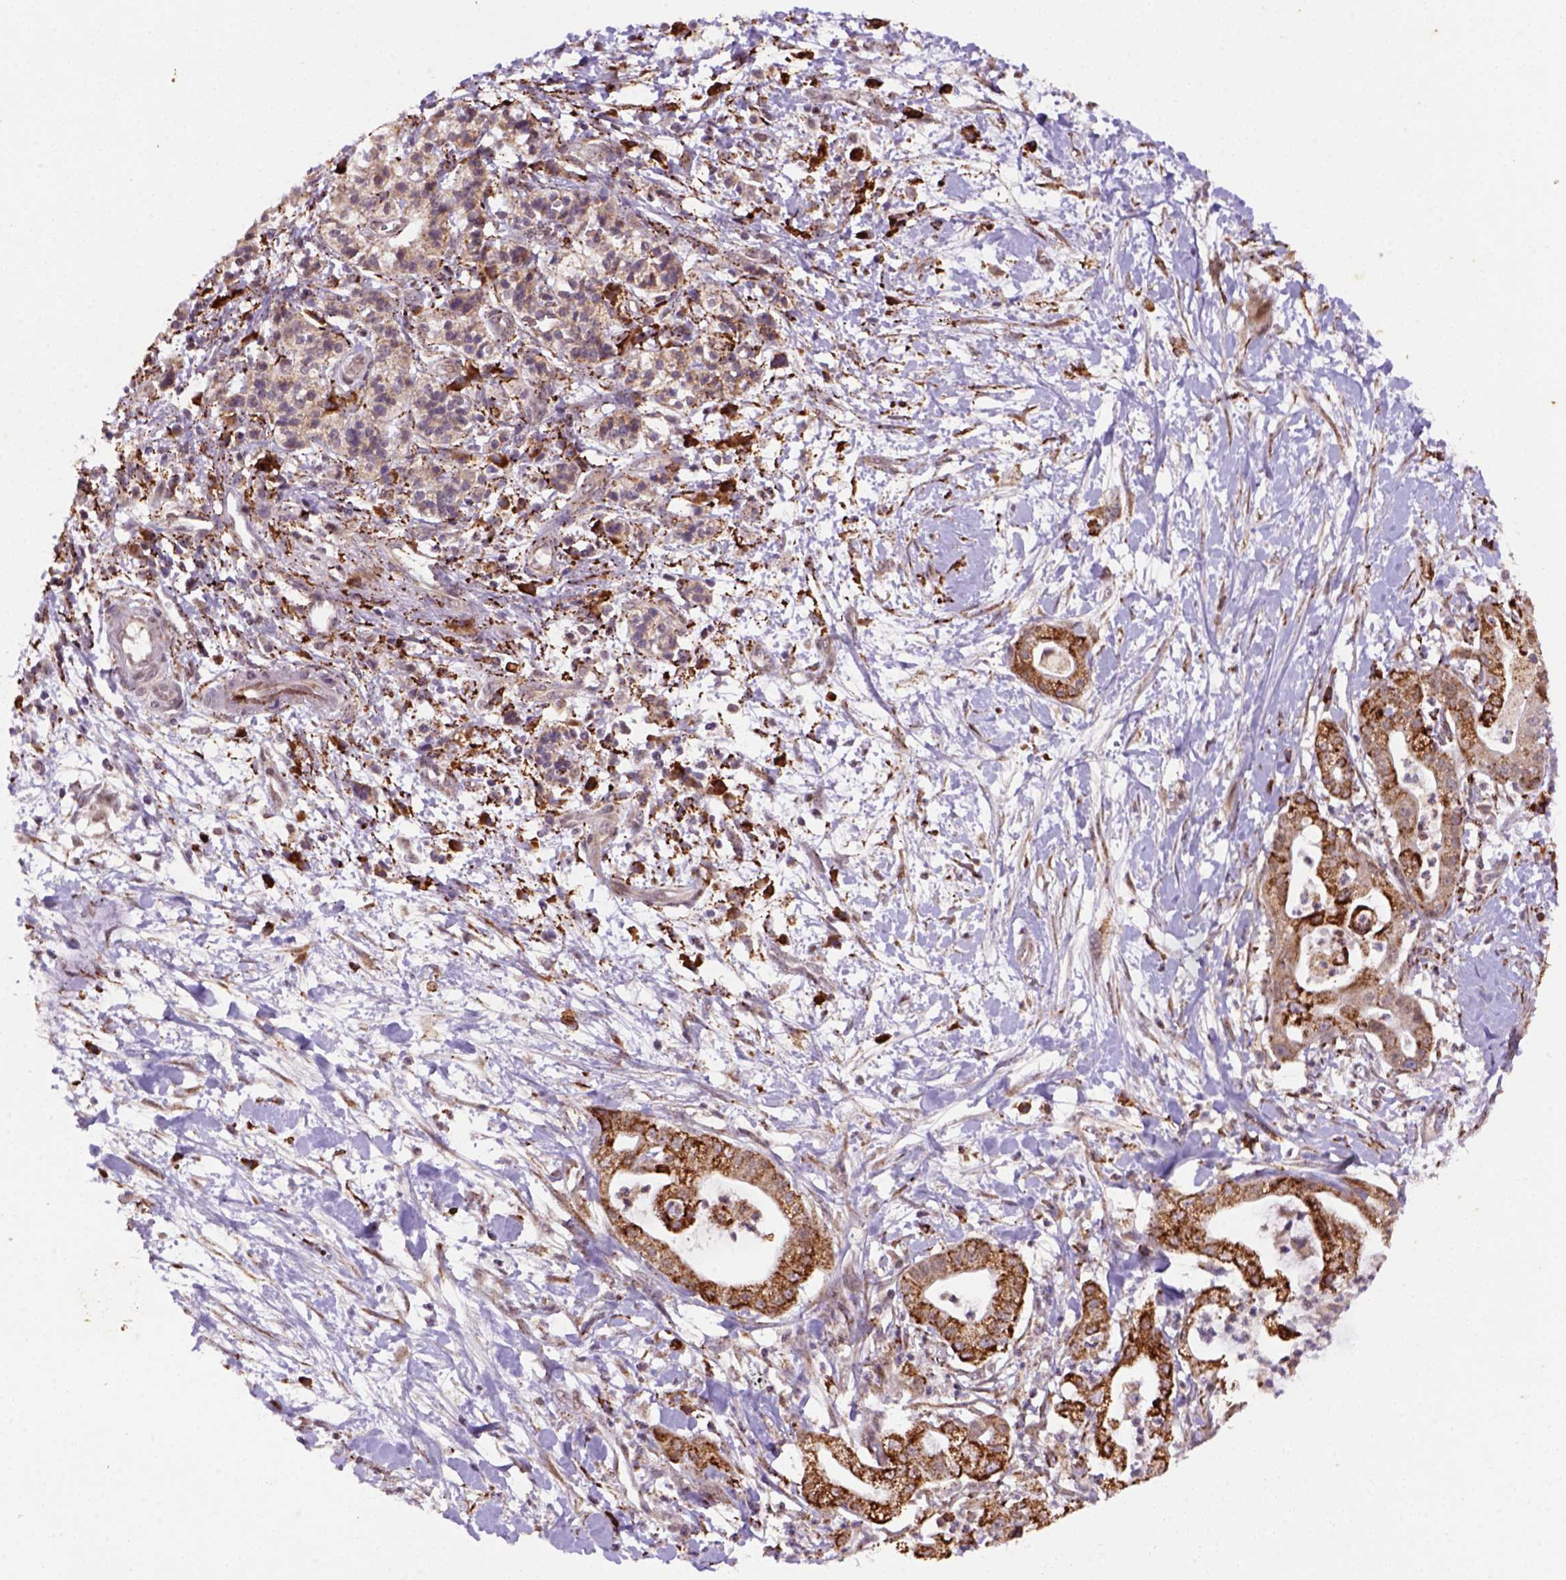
{"staining": {"intensity": "strong", "quantity": ">75%", "location": "cytoplasmic/membranous"}, "tissue": "pancreatic cancer", "cell_type": "Tumor cells", "image_type": "cancer", "snomed": [{"axis": "morphology", "description": "Normal tissue, NOS"}, {"axis": "morphology", "description": "Adenocarcinoma, NOS"}, {"axis": "topography", "description": "Lymph node"}, {"axis": "topography", "description": "Pancreas"}], "caption": "Strong cytoplasmic/membranous positivity is identified in approximately >75% of tumor cells in pancreatic cancer (adenocarcinoma). The protein is shown in brown color, while the nuclei are stained blue.", "gene": "FZD7", "patient": {"sex": "female", "age": 58}}